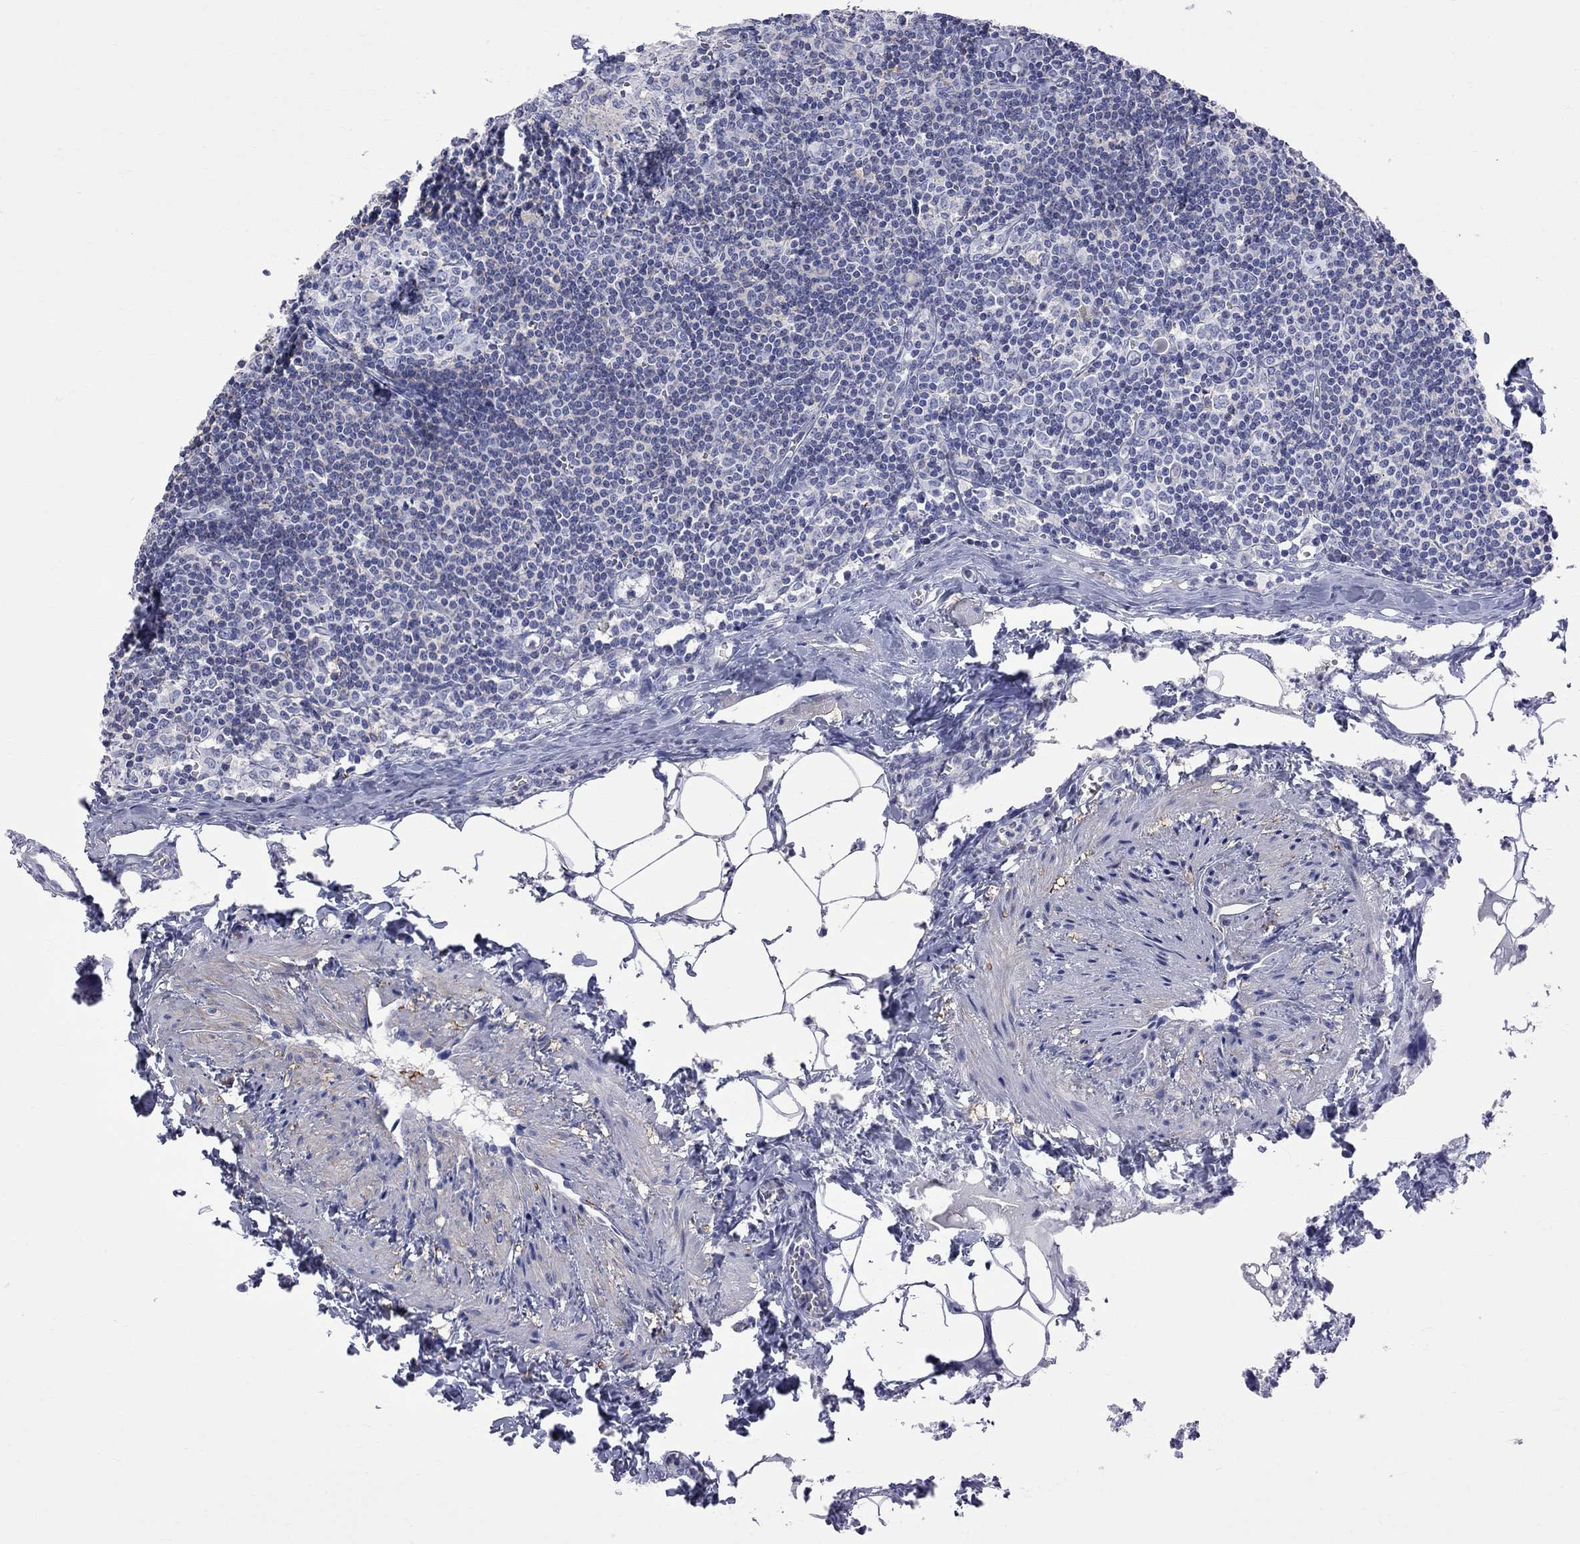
{"staining": {"intensity": "negative", "quantity": "none", "location": "none"}, "tissue": "lymph node", "cell_type": "Germinal center cells", "image_type": "normal", "snomed": [{"axis": "morphology", "description": "Normal tissue, NOS"}, {"axis": "topography", "description": "Lymph node"}], "caption": "Immunohistochemistry micrograph of unremarkable lymph node stained for a protein (brown), which displays no positivity in germinal center cells.", "gene": "S100A3", "patient": {"sex": "female", "age": 51}}